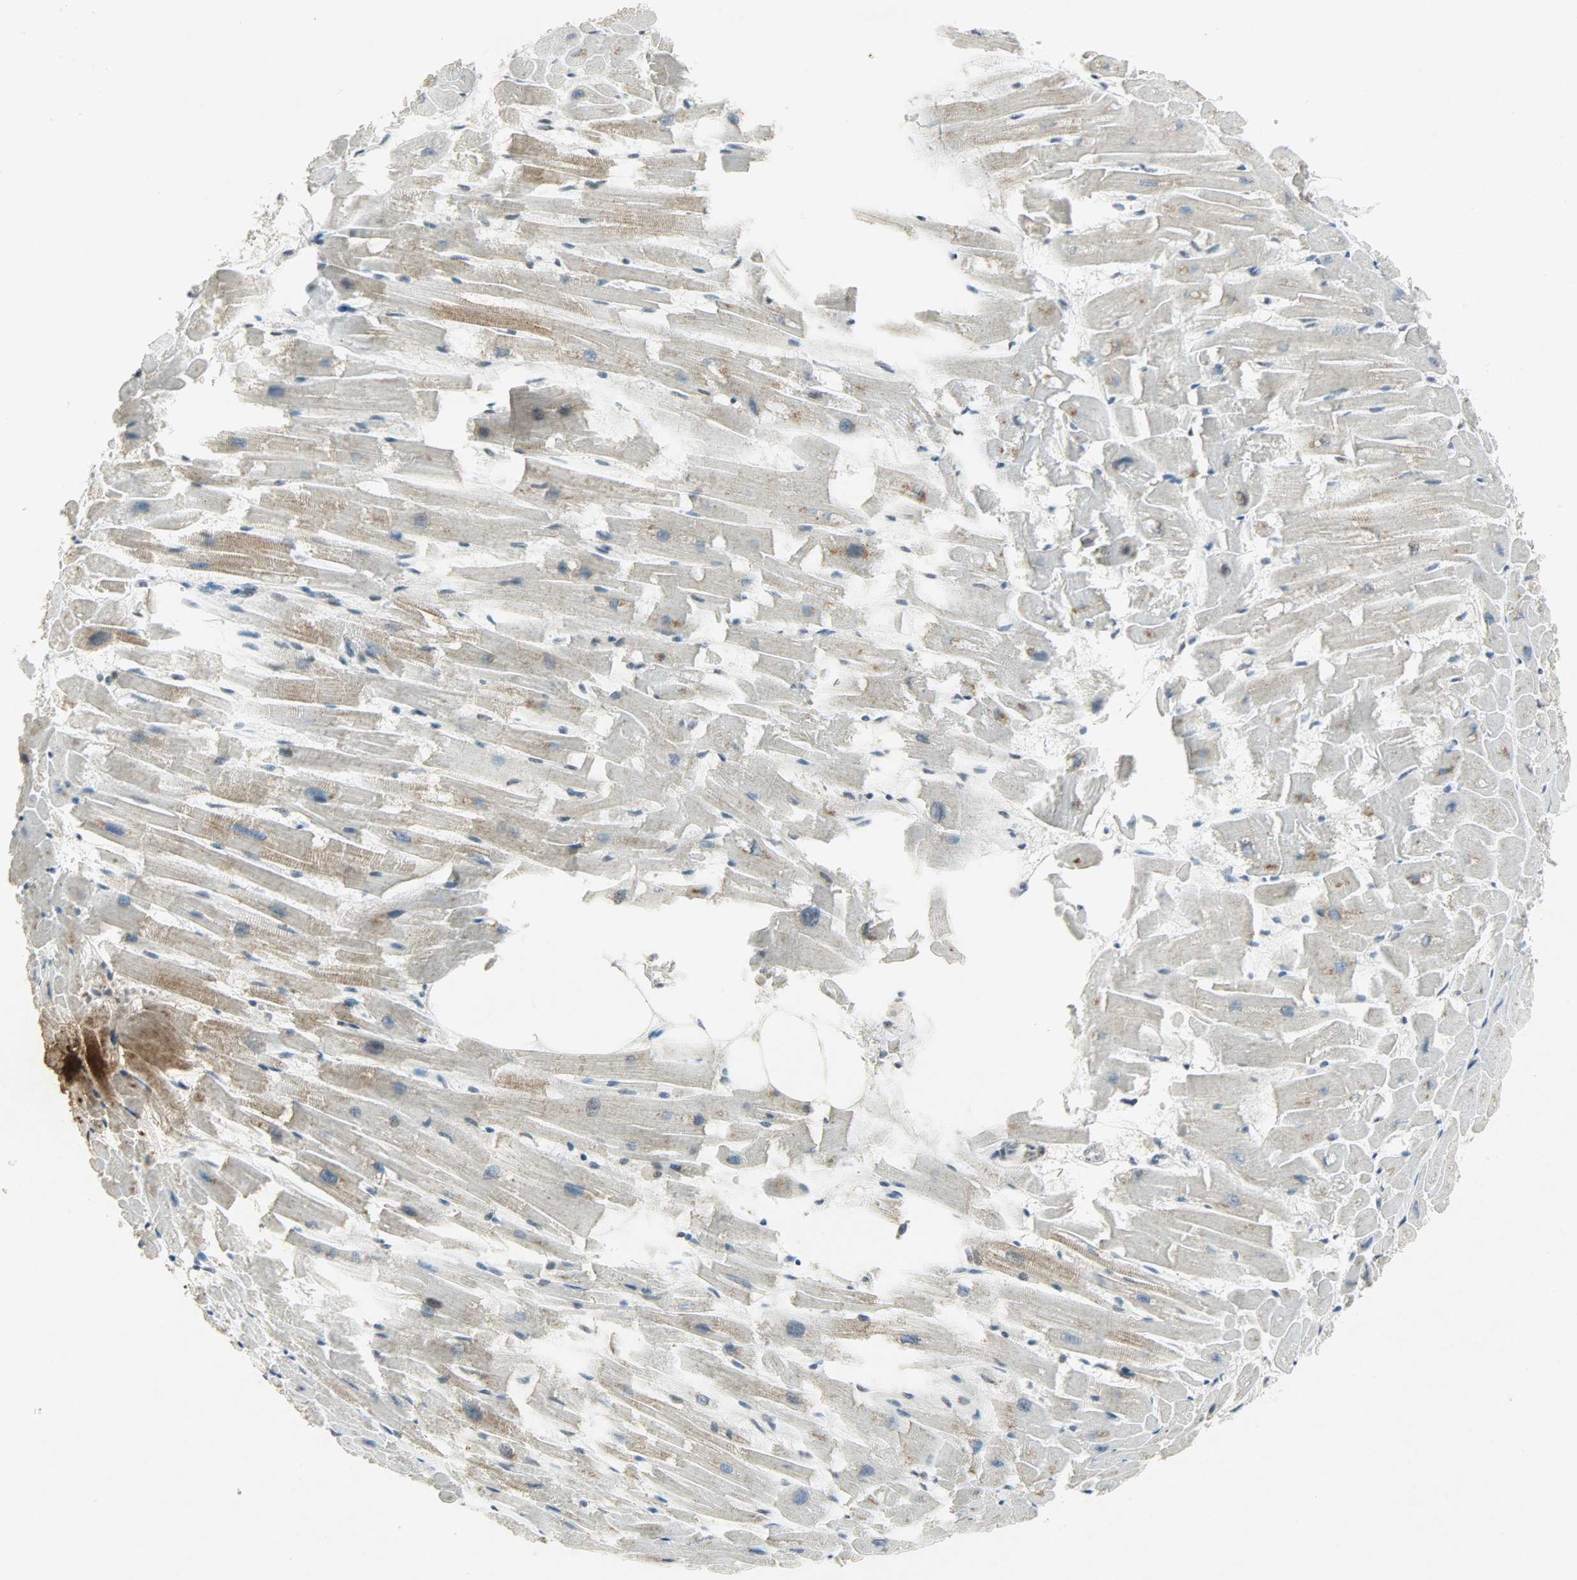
{"staining": {"intensity": "weak", "quantity": "<25%", "location": "cytoplasmic/membranous"}, "tissue": "heart muscle", "cell_type": "Cardiomyocytes", "image_type": "normal", "snomed": [{"axis": "morphology", "description": "Normal tissue, NOS"}, {"axis": "topography", "description": "Heart"}], "caption": "Cardiomyocytes are negative for brown protein staining in benign heart muscle. (DAB (3,3'-diaminobenzidine) immunohistochemistry with hematoxylin counter stain).", "gene": "AURKB", "patient": {"sex": "female", "age": 19}}